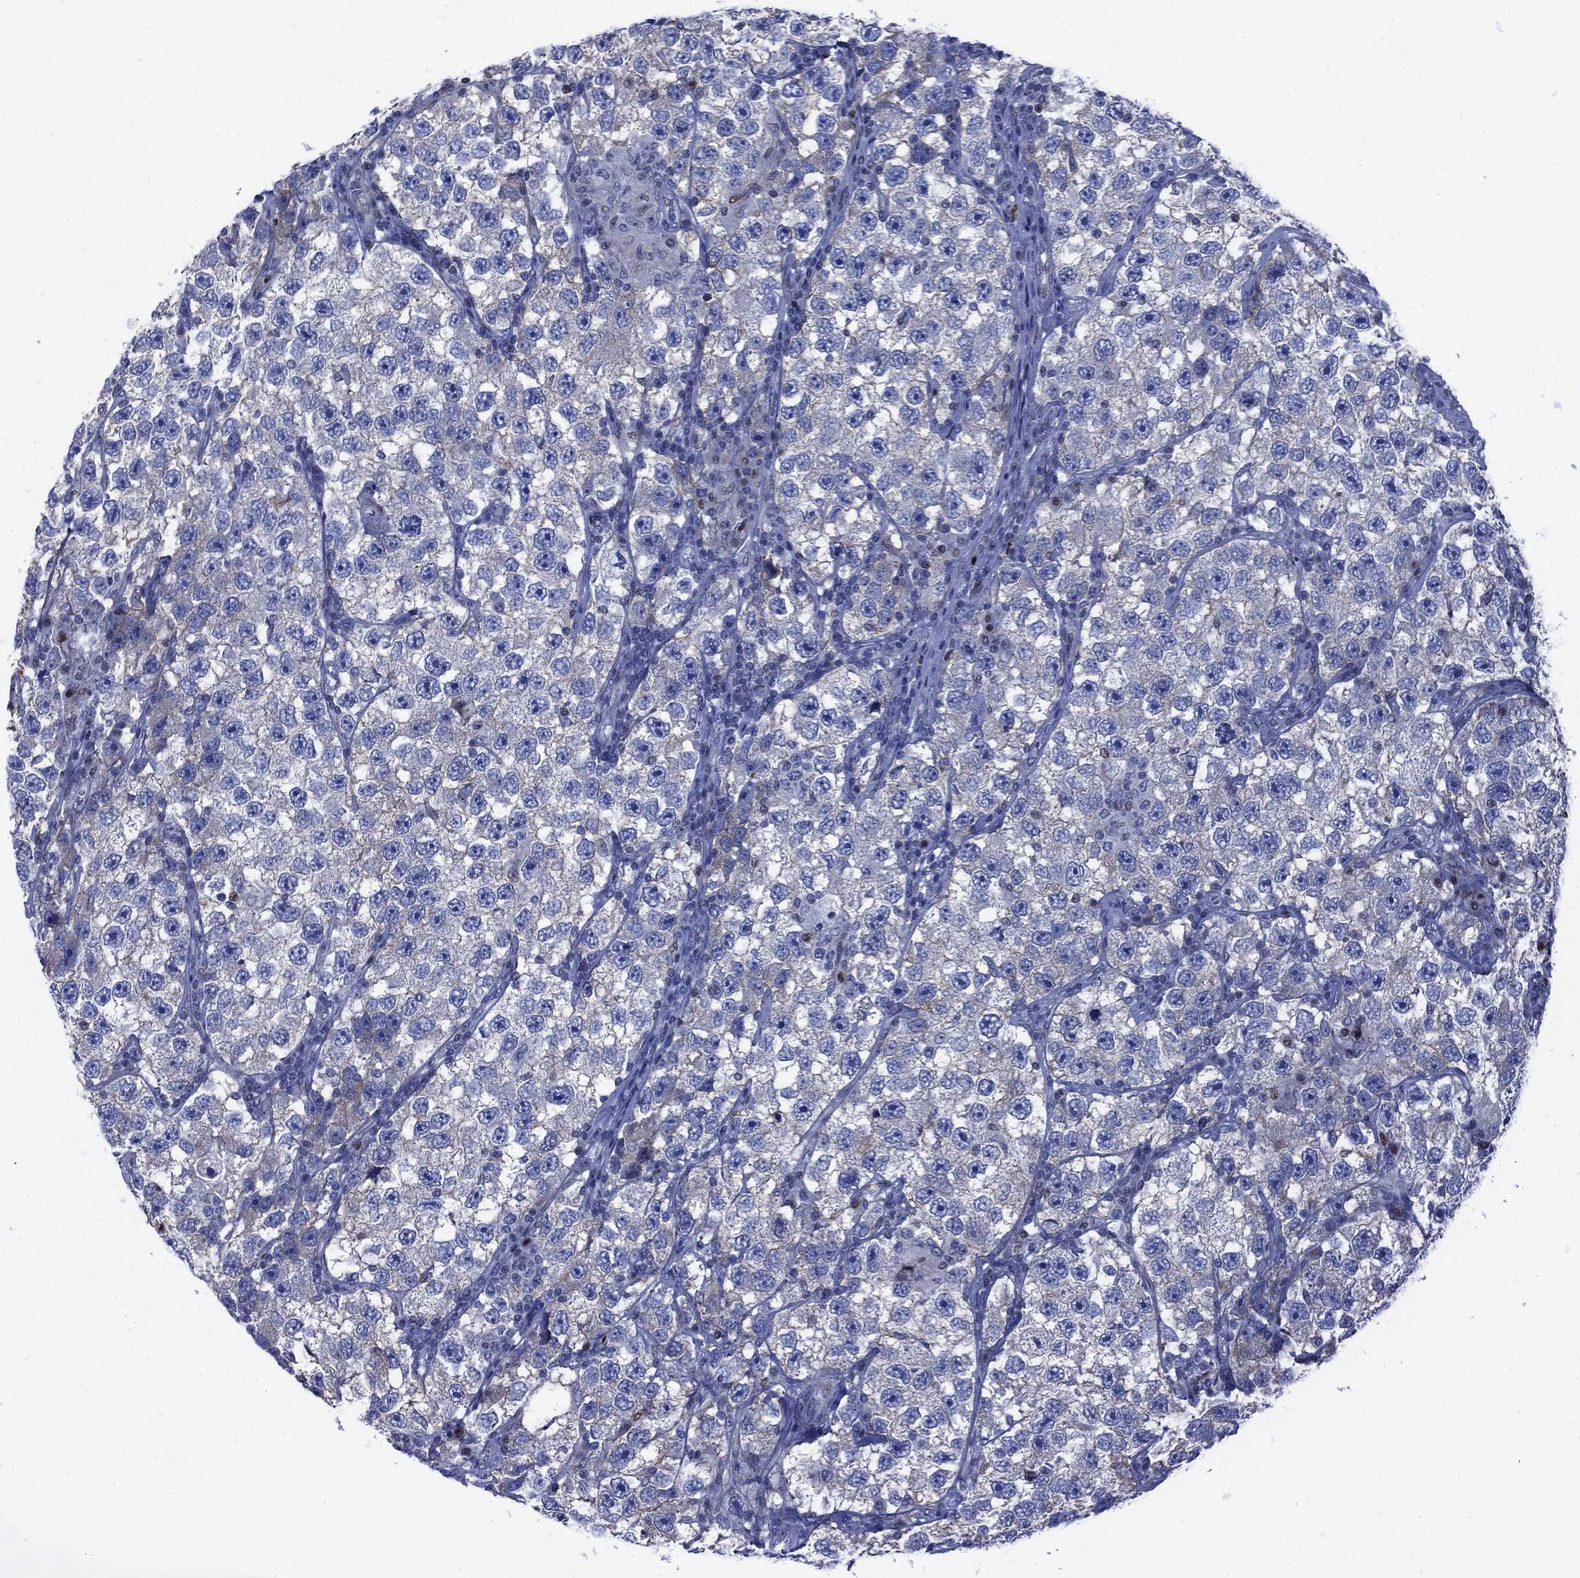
{"staining": {"intensity": "negative", "quantity": "none", "location": "none"}, "tissue": "testis cancer", "cell_type": "Tumor cells", "image_type": "cancer", "snomed": [{"axis": "morphology", "description": "Seminoma, NOS"}, {"axis": "topography", "description": "Testis"}], "caption": "A high-resolution photomicrograph shows immunohistochemistry (IHC) staining of testis cancer, which exhibits no significant expression in tumor cells.", "gene": "MYO3A", "patient": {"sex": "male", "age": 26}}